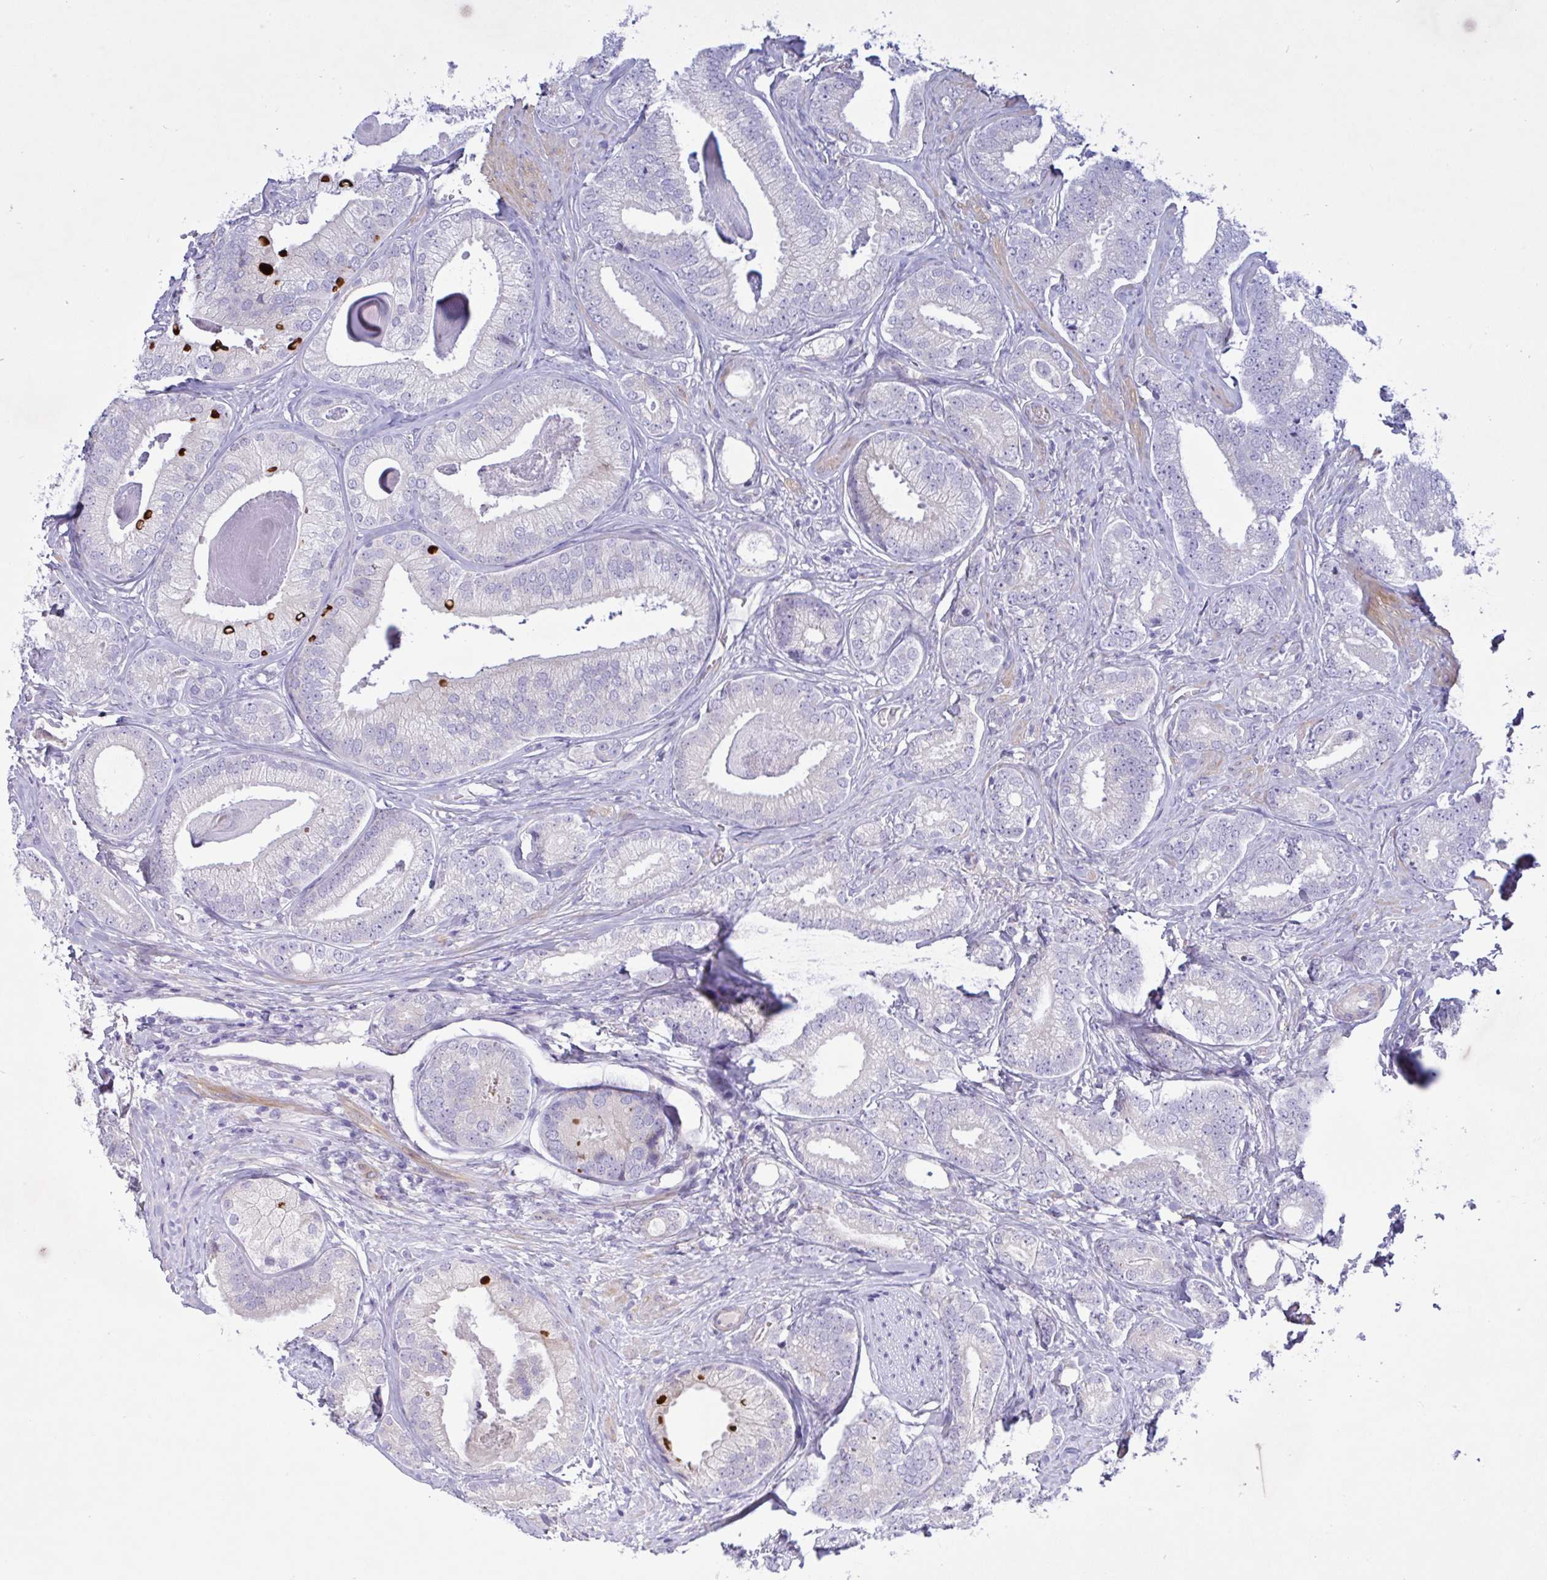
{"staining": {"intensity": "negative", "quantity": "none", "location": "none"}, "tissue": "prostate cancer", "cell_type": "Tumor cells", "image_type": "cancer", "snomed": [{"axis": "morphology", "description": "Adenocarcinoma, Low grade"}, {"axis": "topography", "description": "Prostate"}], "caption": "Immunohistochemistry micrograph of neoplastic tissue: prostate low-grade adenocarcinoma stained with DAB (3,3'-diaminobenzidine) reveals no significant protein expression in tumor cells.", "gene": "FAM86B1", "patient": {"sex": "male", "age": 63}}